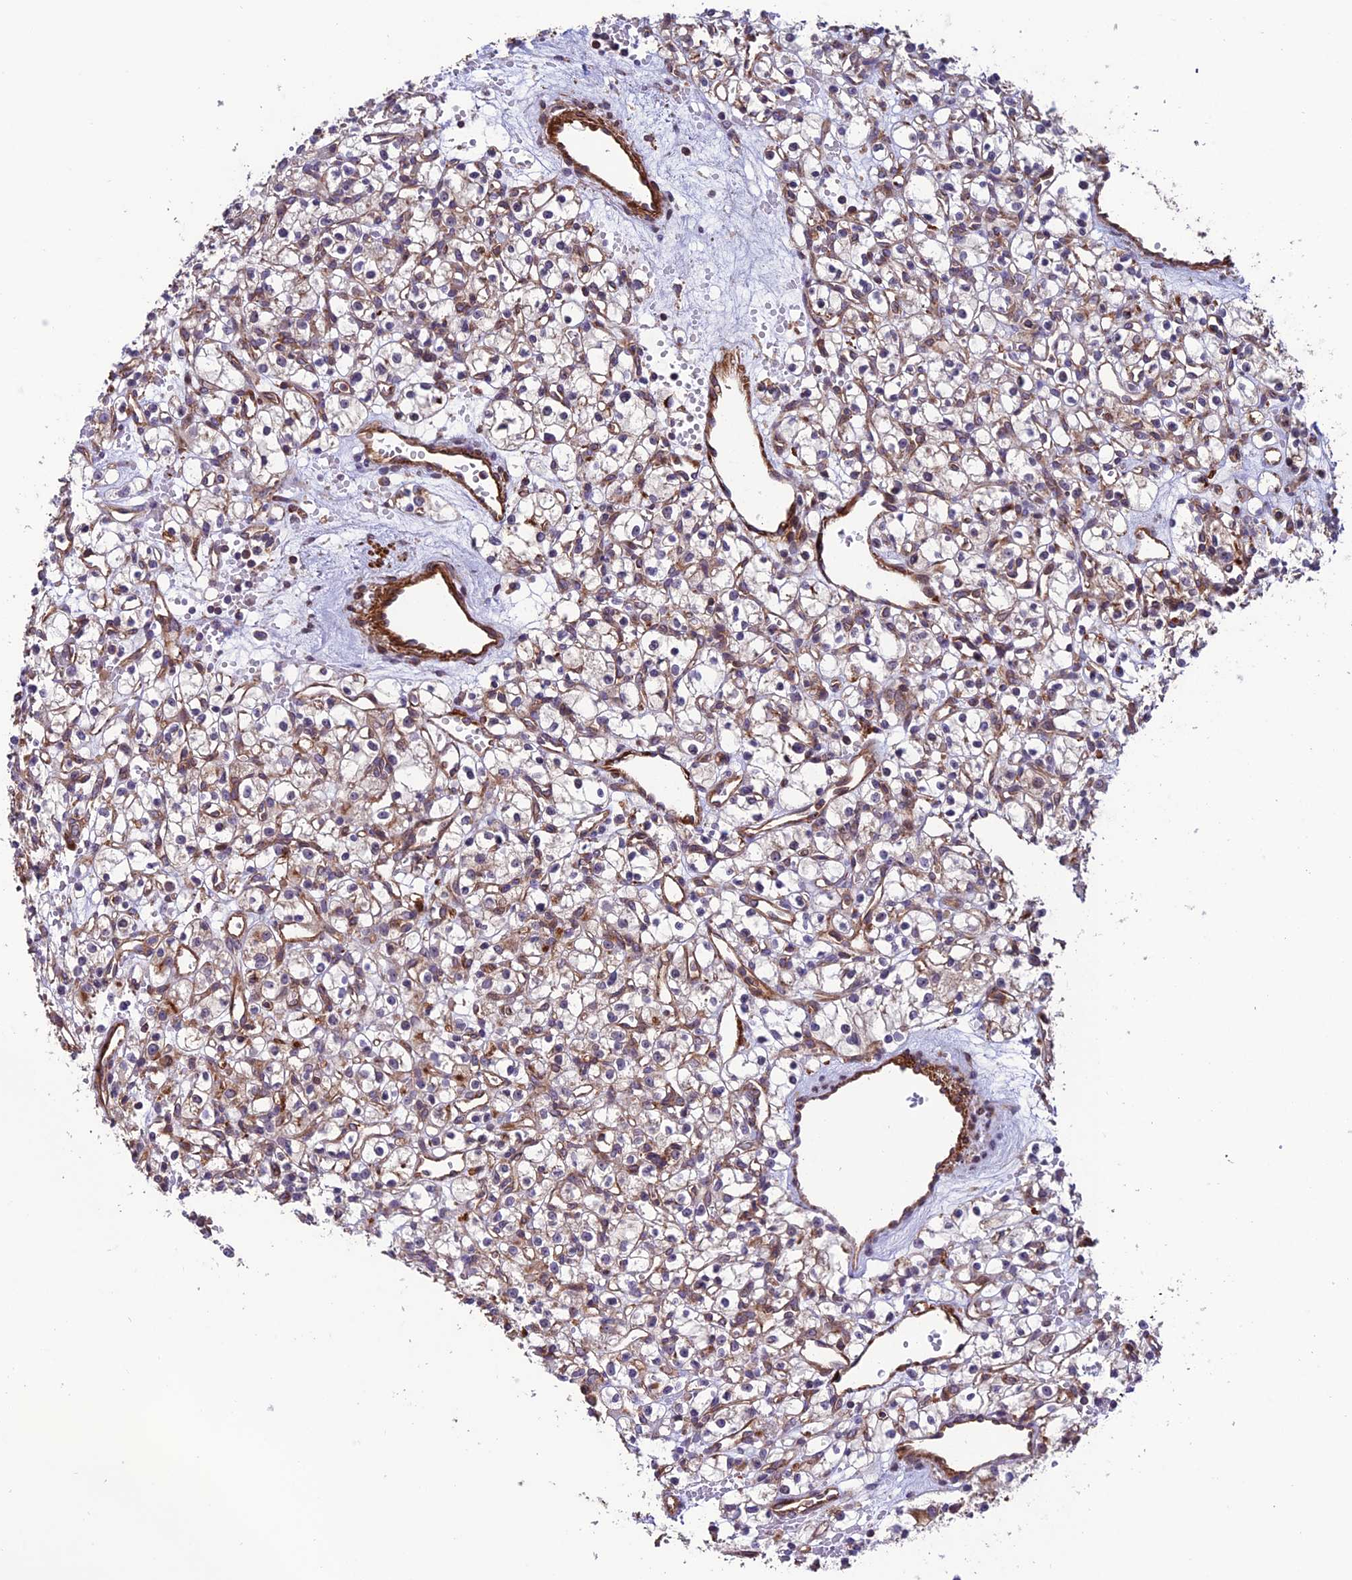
{"staining": {"intensity": "negative", "quantity": "none", "location": "none"}, "tissue": "renal cancer", "cell_type": "Tumor cells", "image_type": "cancer", "snomed": [{"axis": "morphology", "description": "Adenocarcinoma, NOS"}, {"axis": "topography", "description": "Kidney"}], "caption": "High power microscopy photomicrograph of an immunohistochemistry micrograph of renal cancer (adenocarcinoma), revealing no significant staining in tumor cells. The staining is performed using DAB brown chromogen with nuclei counter-stained in using hematoxylin.", "gene": "TNIP3", "patient": {"sex": "female", "age": 59}}